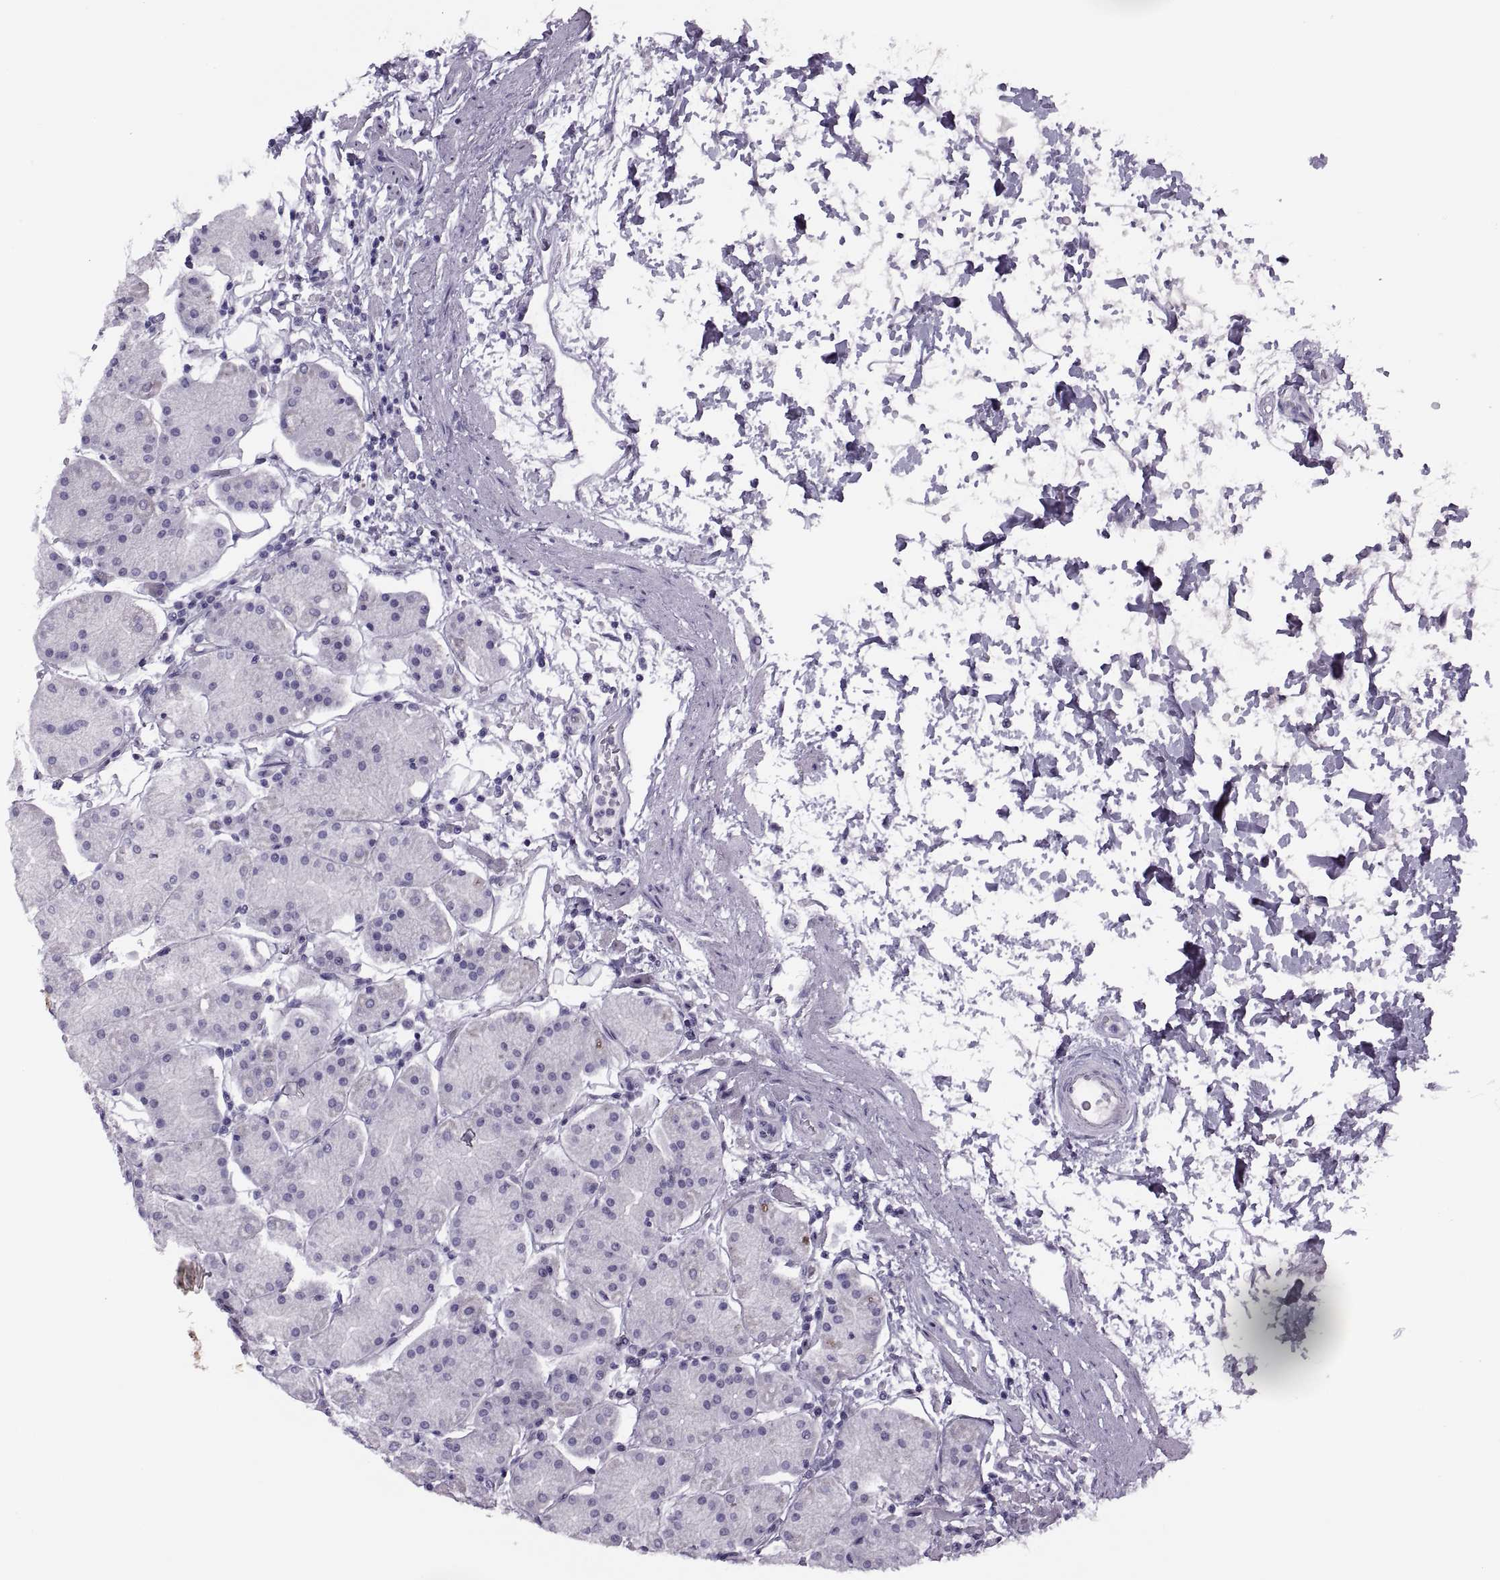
{"staining": {"intensity": "negative", "quantity": "none", "location": "none"}, "tissue": "stomach", "cell_type": "Glandular cells", "image_type": "normal", "snomed": [{"axis": "morphology", "description": "Normal tissue, NOS"}, {"axis": "topography", "description": "Stomach"}], "caption": "High power microscopy histopathology image of an immunohistochemistry micrograph of benign stomach, revealing no significant staining in glandular cells. (DAB immunohistochemistry (IHC) with hematoxylin counter stain).", "gene": "FAM24A", "patient": {"sex": "male", "age": 54}}